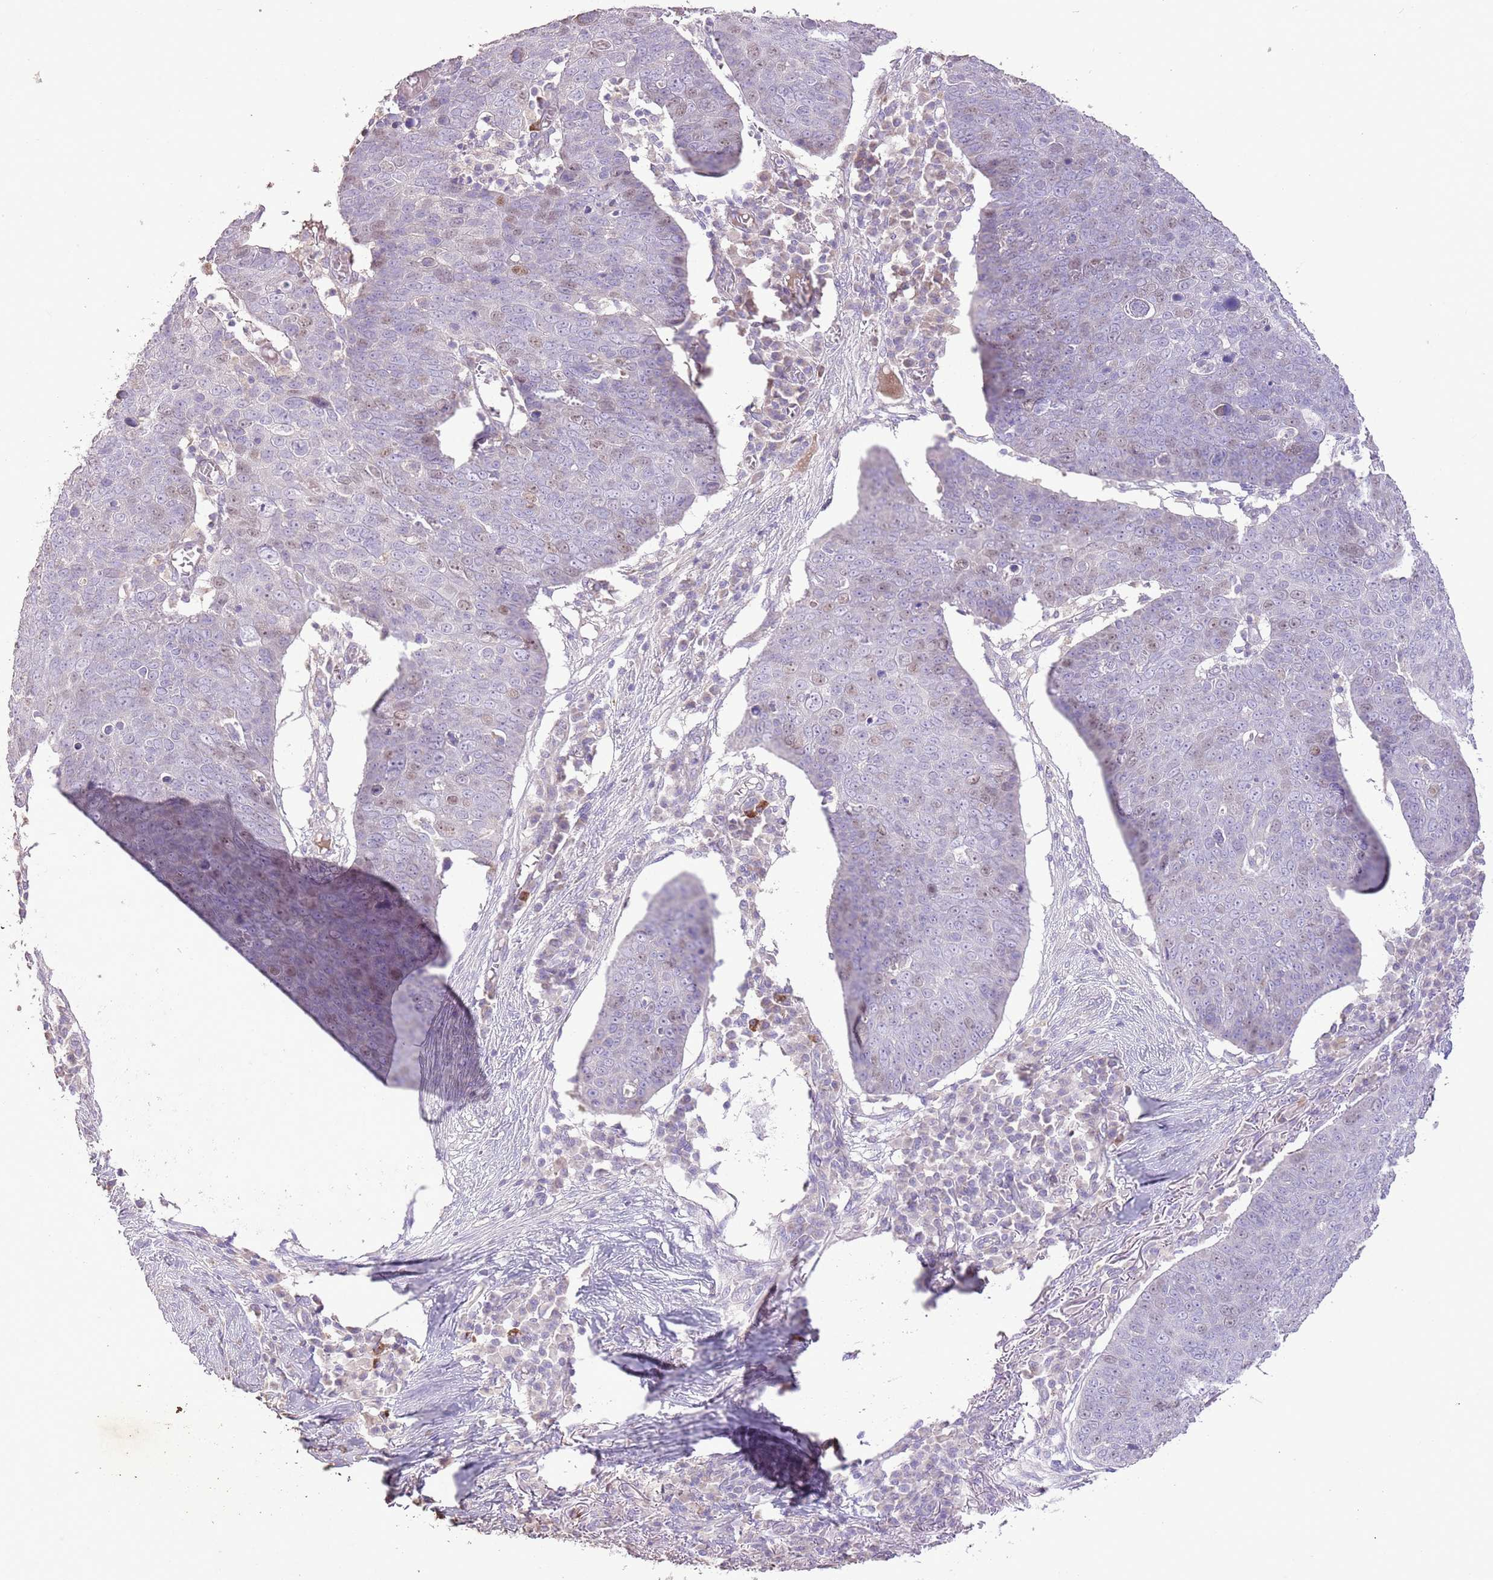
{"staining": {"intensity": "weak", "quantity": "<25%", "location": "nuclear"}, "tissue": "skin cancer", "cell_type": "Tumor cells", "image_type": "cancer", "snomed": [{"axis": "morphology", "description": "Squamous cell carcinoma, NOS"}, {"axis": "topography", "description": "Skin"}], "caption": "There is no significant staining in tumor cells of skin cancer.", "gene": "GMNN", "patient": {"sex": "male", "age": 71}}